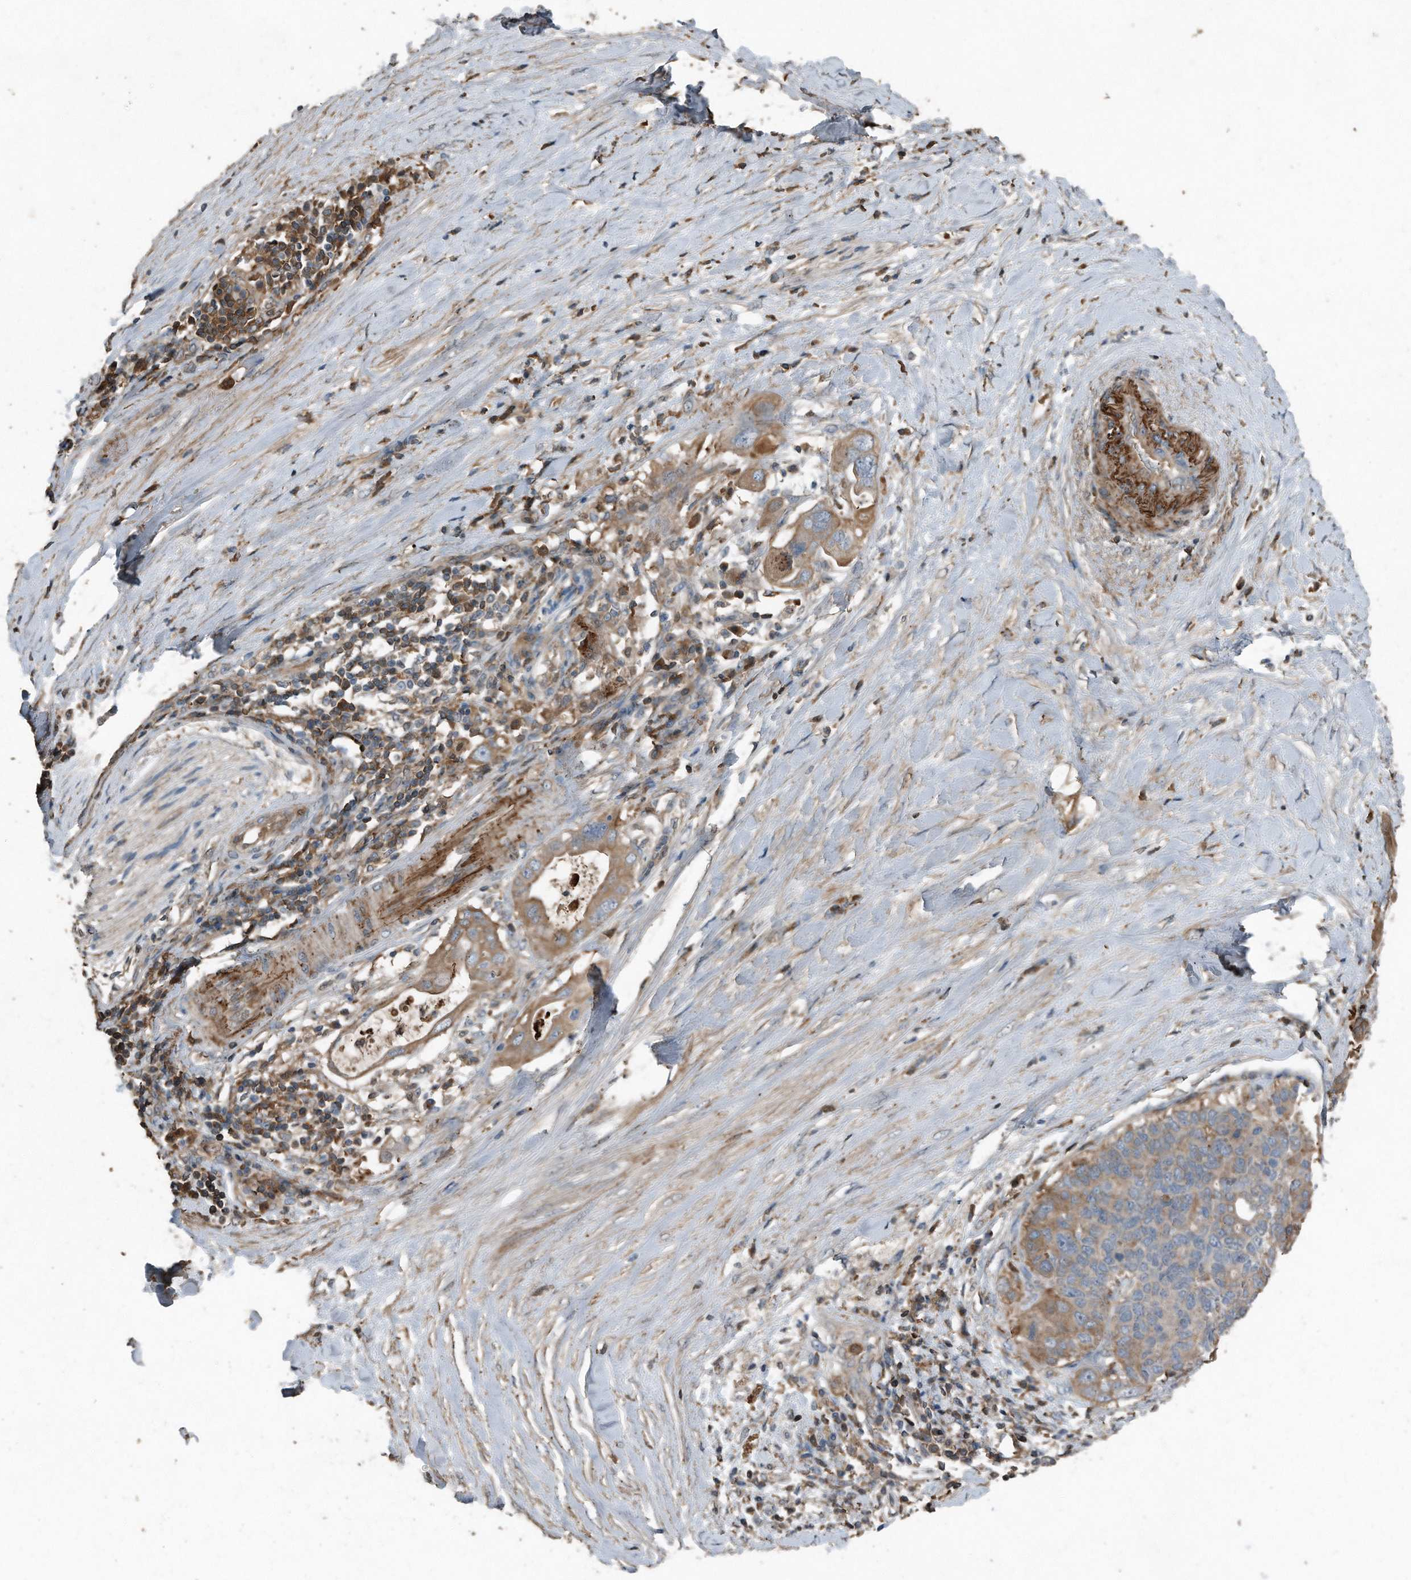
{"staining": {"intensity": "moderate", "quantity": ">75%", "location": "cytoplasmic/membranous"}, "tissue": "pancreatic cancer", "cell_type": "Tumor cells", "image_type": "cancer", "snomed": [{"axis": "morphology", "description": "Adenocarcinoma, NOS"}, {"axis": "topography", "description": "Pancreas"}], "caption": "Protein staining demonstrates moderate cytoplasmic/membranous positivity in about >75% of tumor cells in pancreatic cancer (adenocarcinoma).", "gene": "C9", "patient": {"sex": "female", "age": 56}}